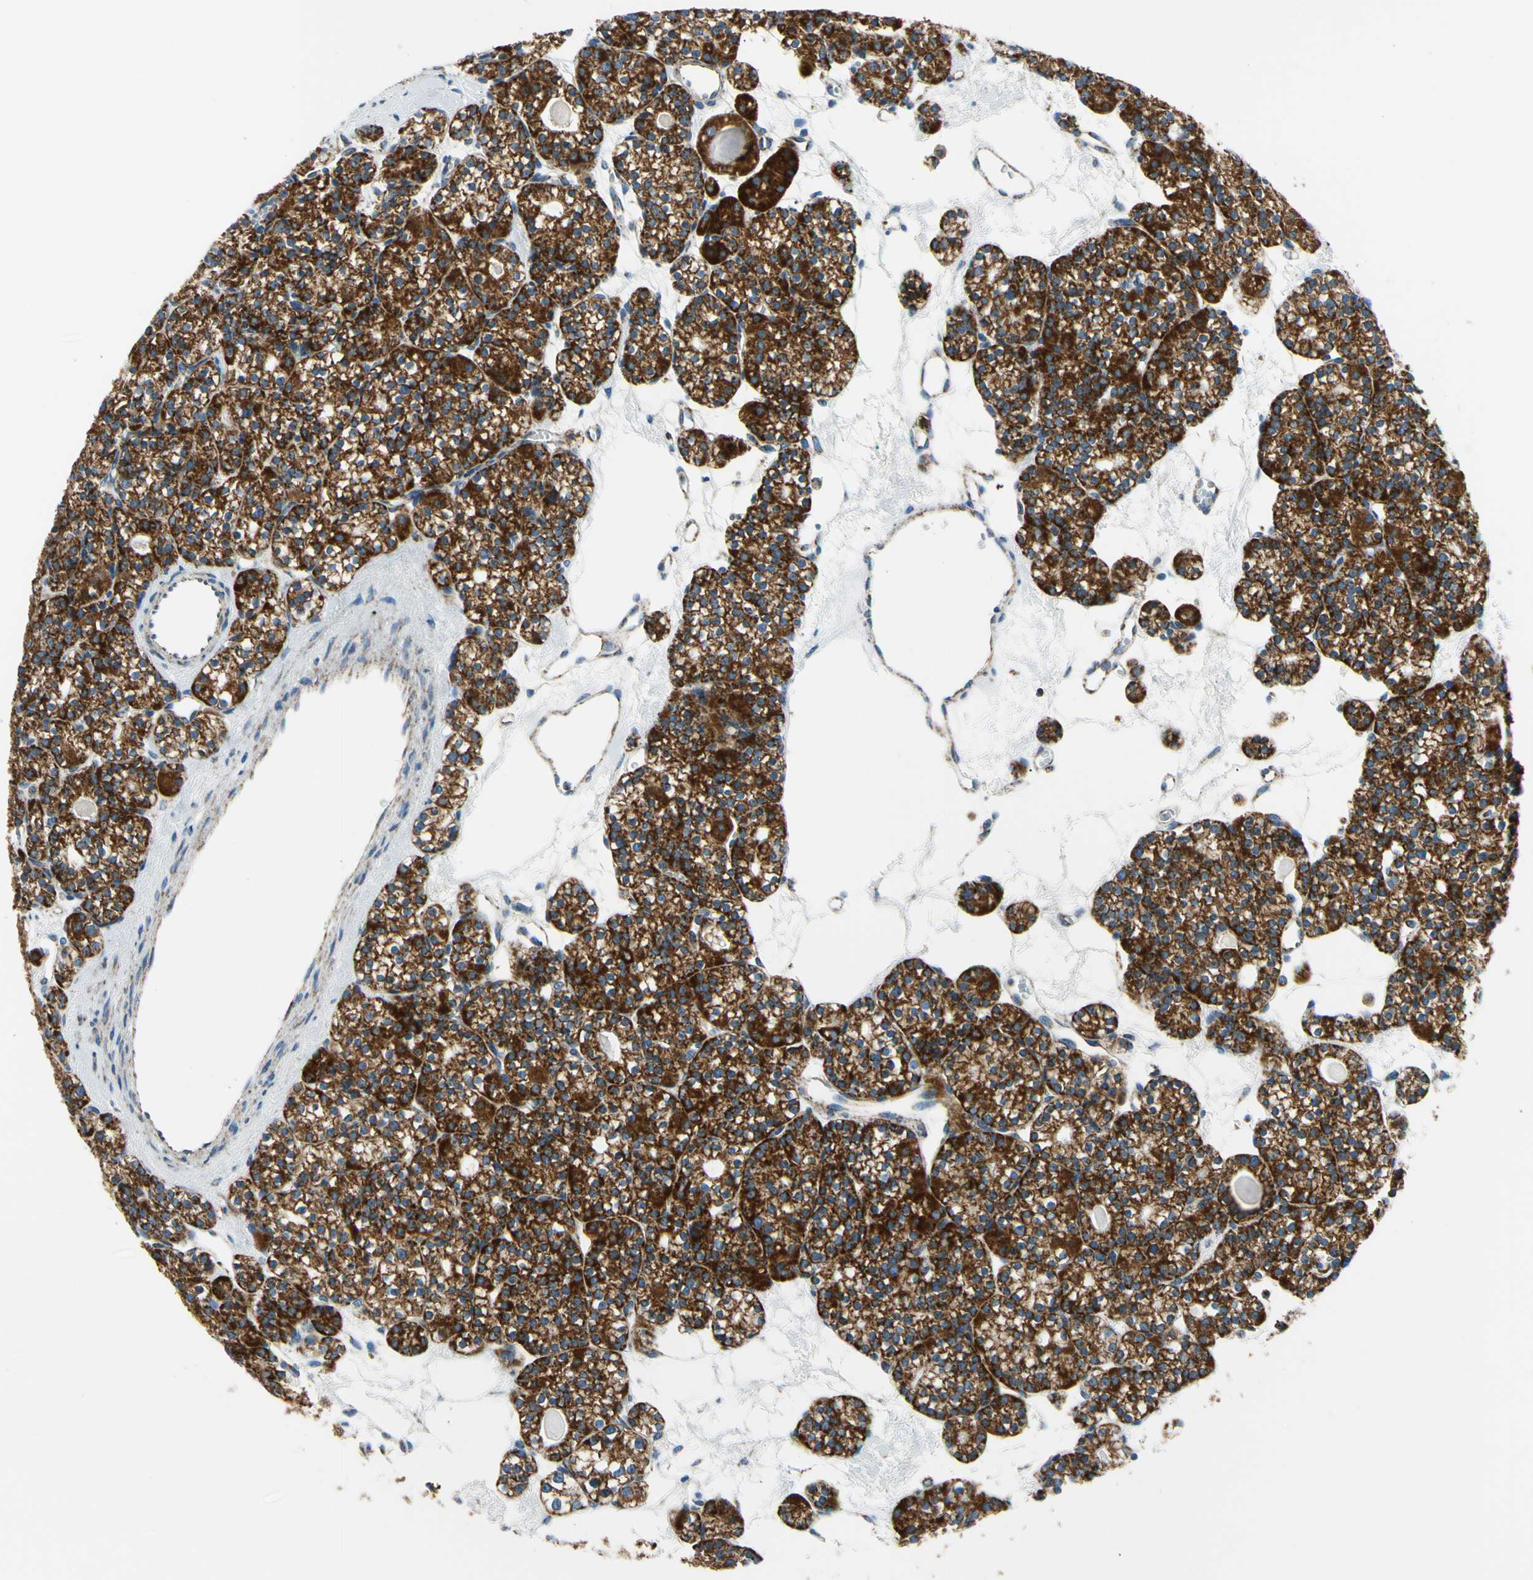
{"staining": {"intensity": "strong", "quantity": ">75%", "location": "cytoplasmic/membranous"}, "tissue": "parathyroid gland", "cell_type": "Glandular cells", "image_type": "normal", "snomed": [{"axis": "morphology", "description": "Normal tissue, NOS"}, {"axis": "topography", "description": "Parathyroid gland"}], "caption": "Glandular cells exhibit high levels of strong cytoplasmic/membranous staining in about >75% of cells in normal human parathyroid gland.", "gene": "MAVS", "patient": {"sex": "female", "age": 64}}